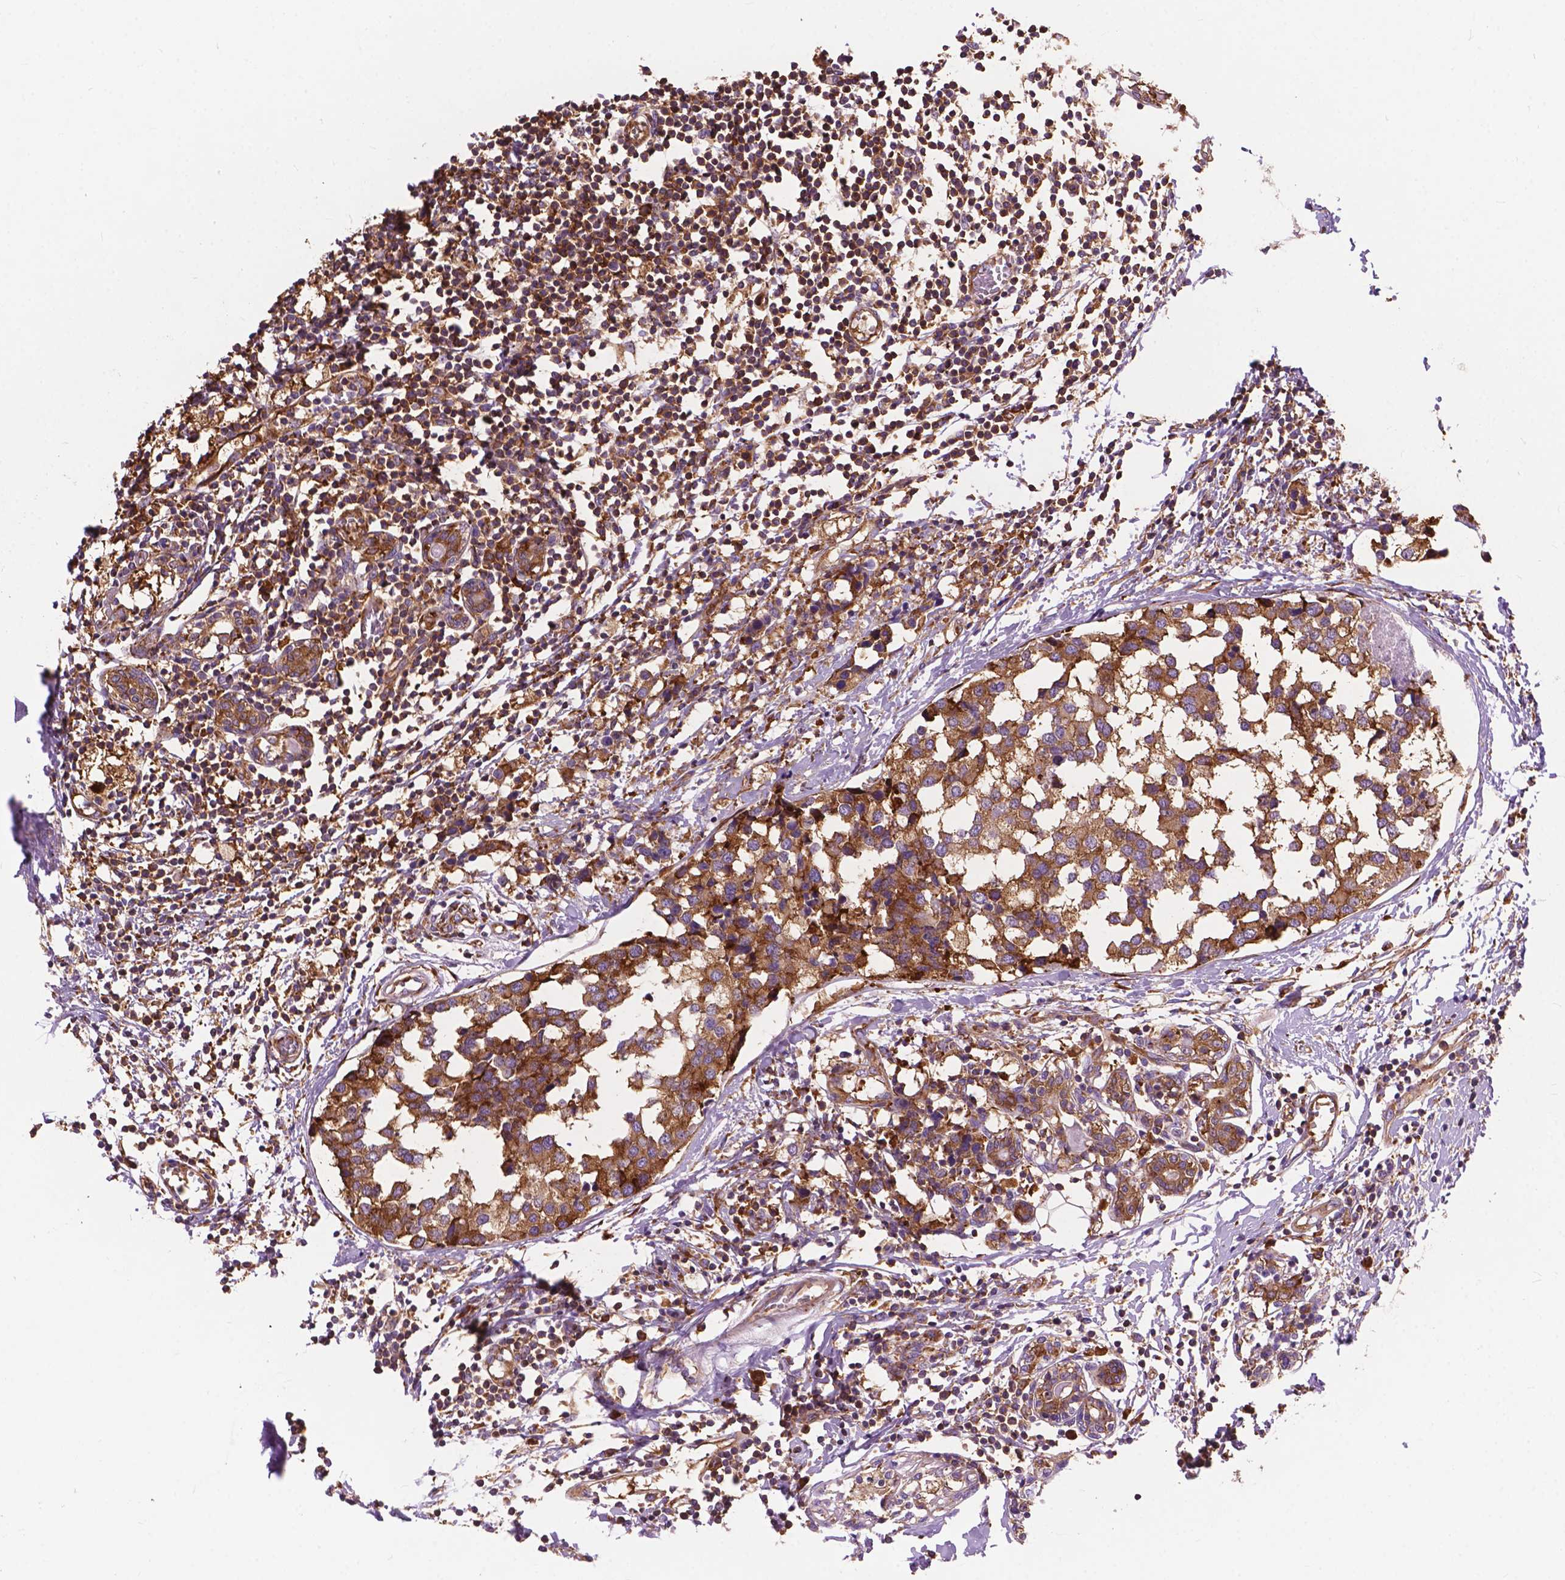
{"staining": {"intensity": "moderate", "quantity": ">75%", "location": "cytoplasmic/membranous"}, "tissue": "breast cancer", "cell_type": "Tumor cells", "image_type": "cancer", "snomed": [{"axis": "morphology", "description": "Lobular carcinoma"}, {"axis": "topography", "description": "Breast"}], "caption": "Moderate cytoplasmic/membranous positivity is identified in approximately >75% of tumor cells in lobular carcinoma (breast).", "gene": "RPL37A", "patient": {"sex": "female", "age": 59}}